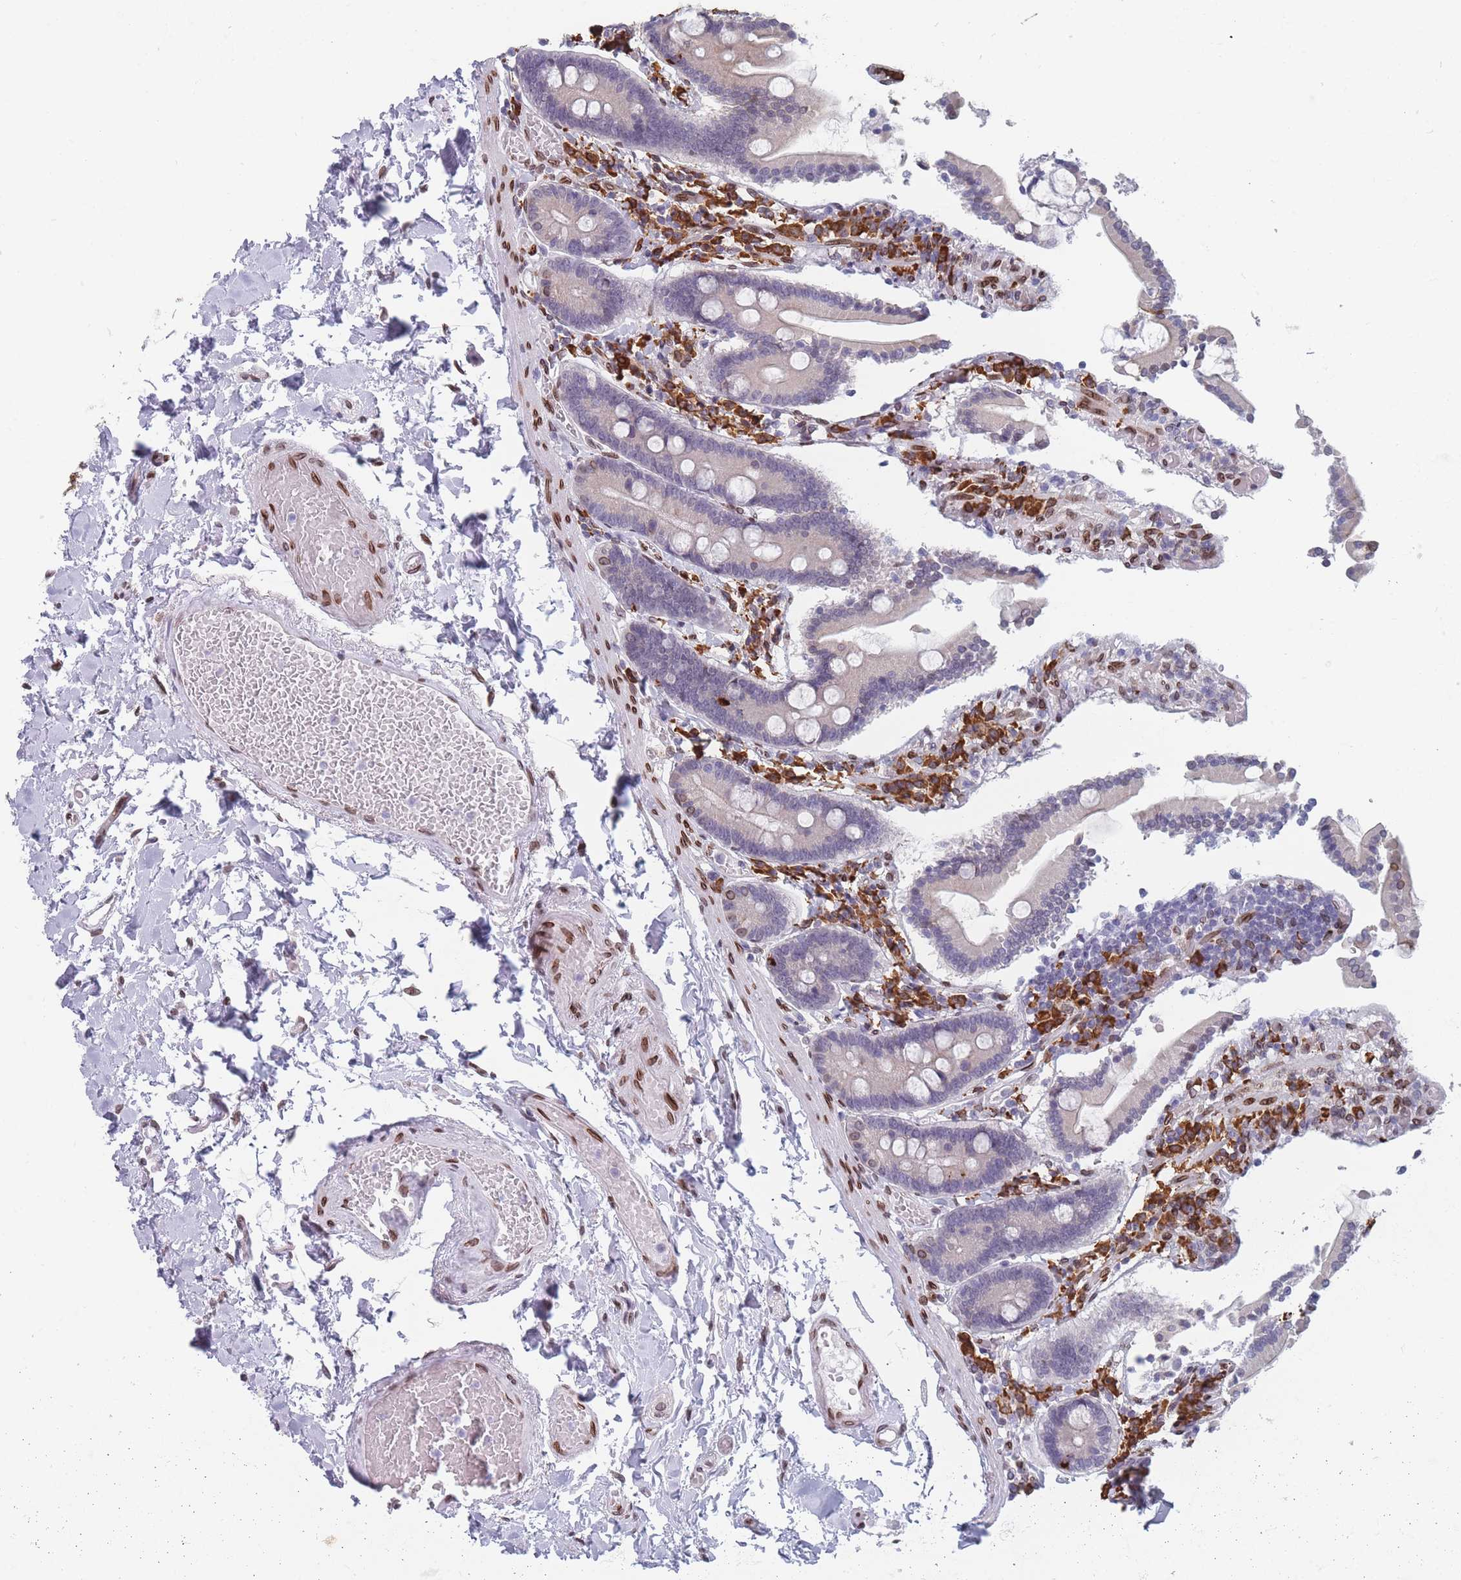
{"staining": {"intensity": "negative", "quantity": "none", "location": "none"}, "tissue": "duodenum", "cell_type": "Glandular cells", "image_type": "normal", "snomed": [{"axis": "morphology", "description": "Normal tissue, NOS"}, {"axis": "topography", "description": "Duodenum"}], "caption": "This is a image of immunohistochemistry (IHC) staining of normal duodenum, which shows no positivity in glandular cells.", "gene": "ZBTB1", "patient": {"sex": "male", "age": 55}}